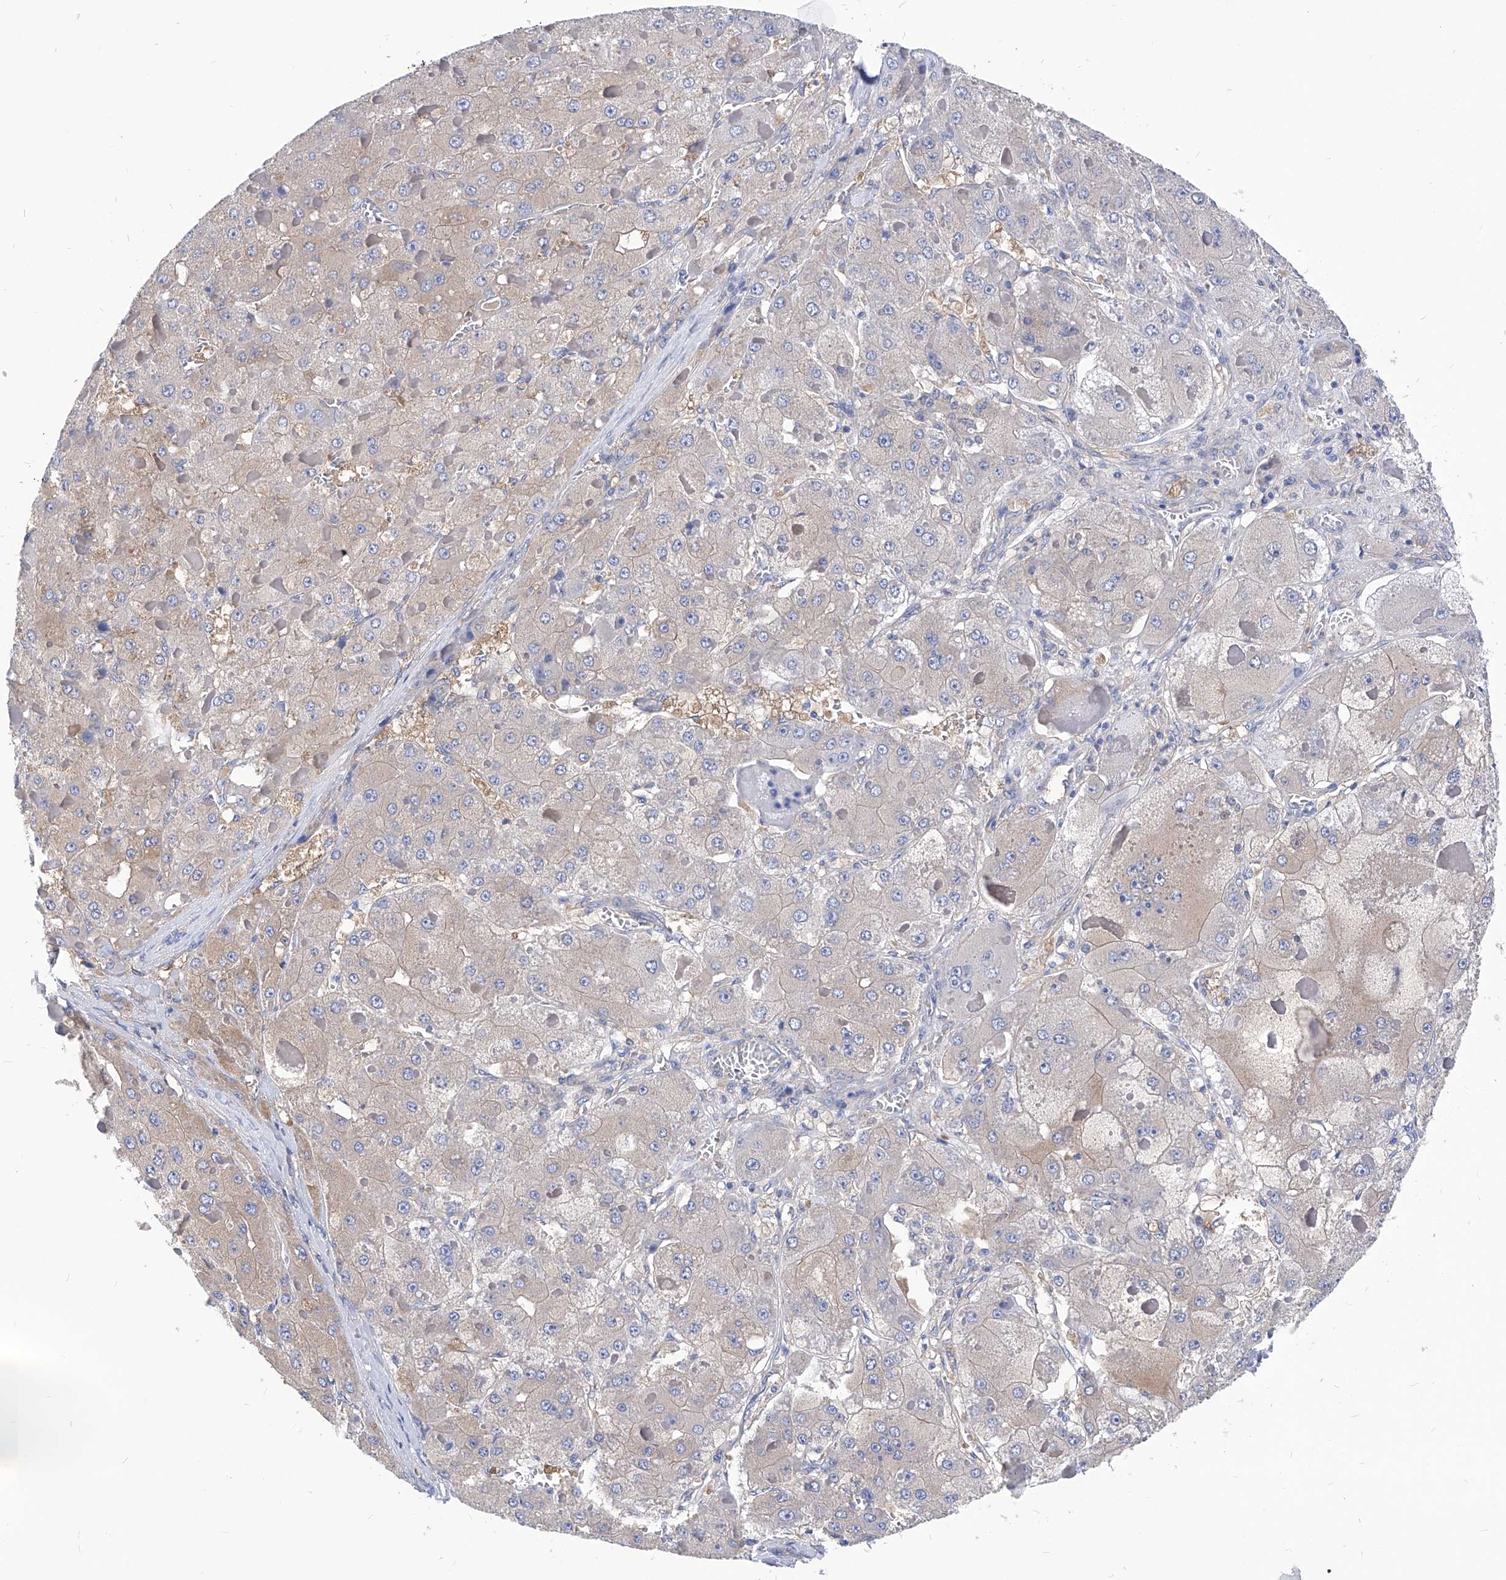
{"staining": {"intensity": "weak", "quantity": "<25%", "location": "cytoplasmic/membranous"}, "tissue": "liver cancer", "cell_type": "Tumor cells", "image_type": "cancer", "snomed": [{"axis": "morphology", "description": "Carcinoma, Hepatocellular, NOS"}, {"axis": "topography", "description": "Liver"}], "caption": "Immunohistochemical staining of human liver cancer (hepatocellular carcinoma) exhibits no significant expression in tumor cells.", "gene": "XPNPEP1", "patient": {"sex": "female", "age": 73}}